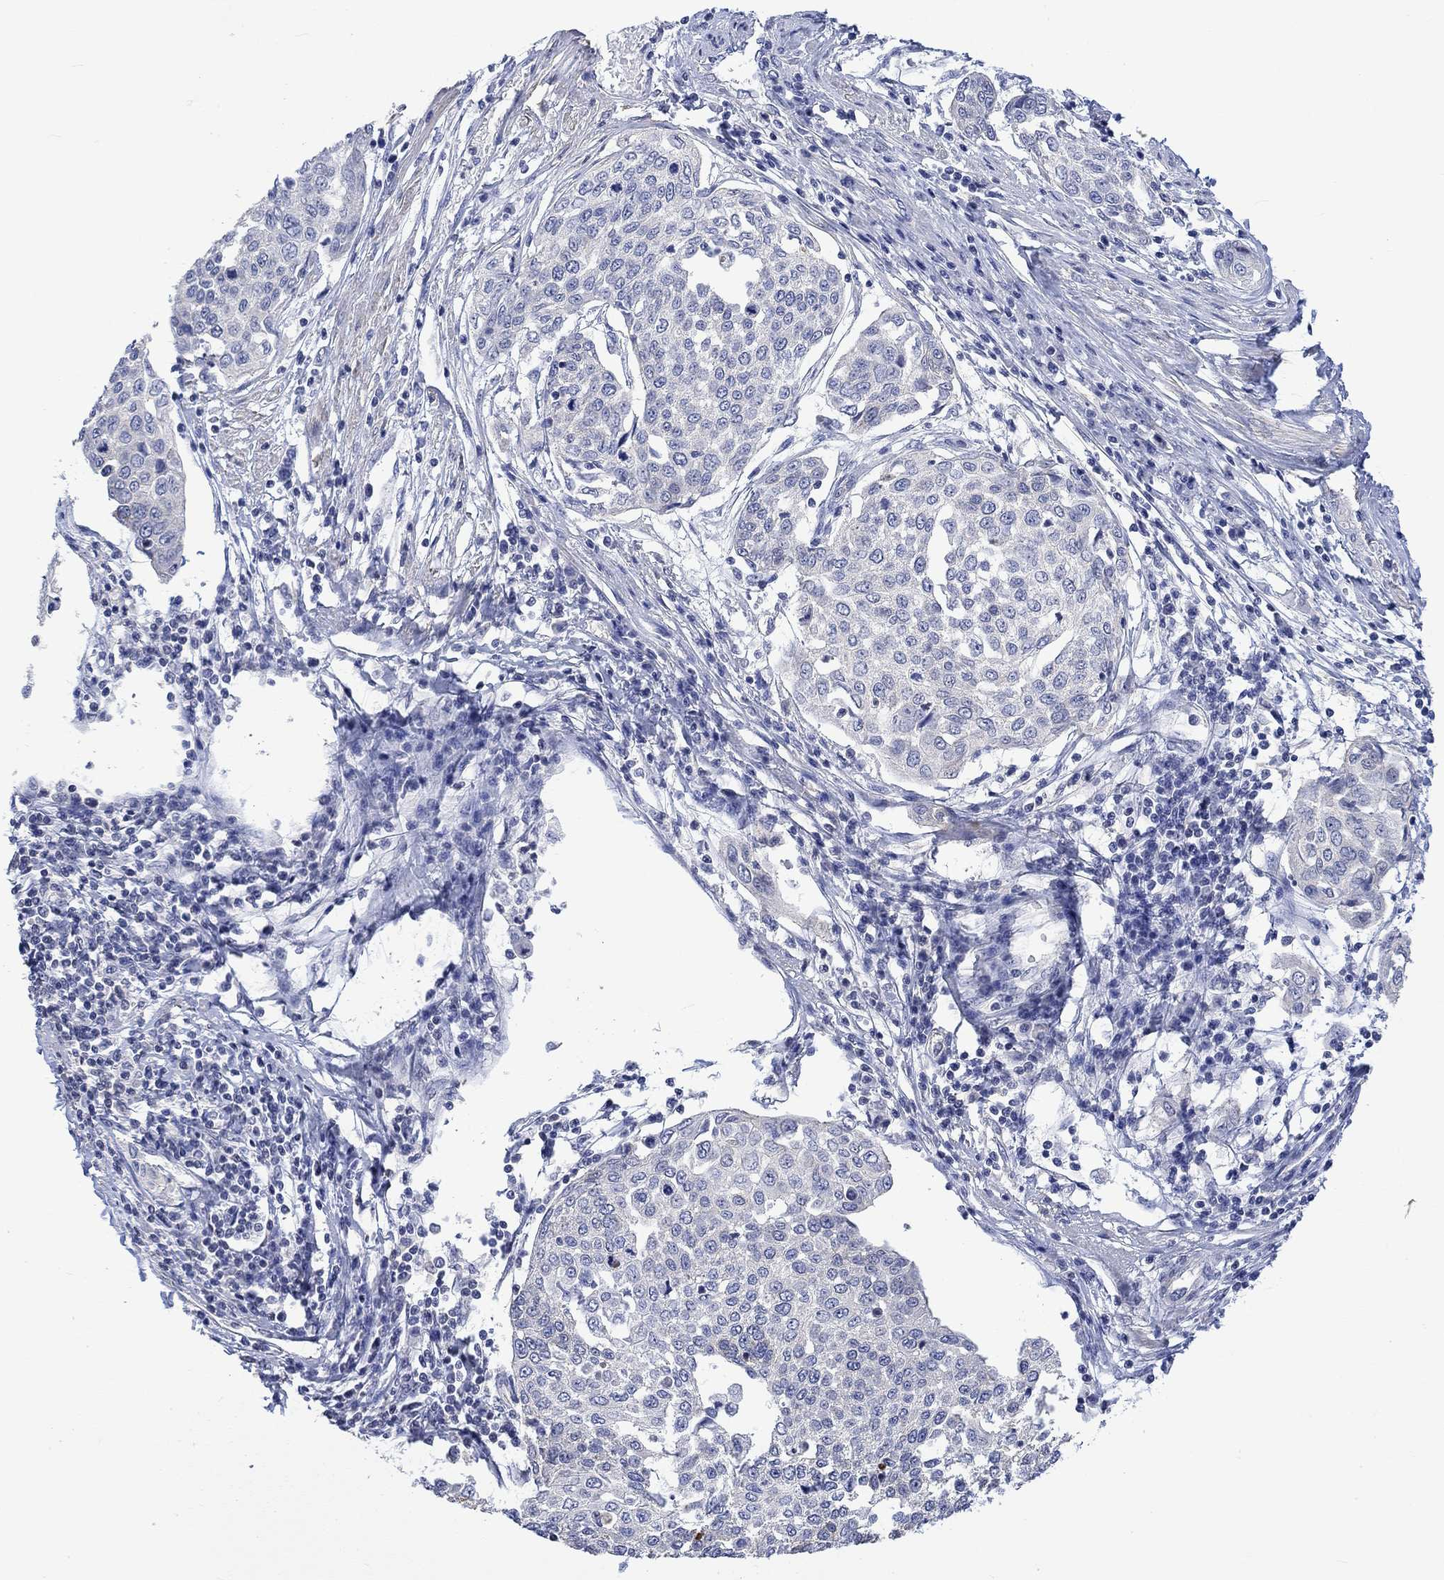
{"staining": {"intensity": "negative", "quantity": "none", "location": "none"}, "tissue": "cervical cancer", "cell_type": "Tumor cells", "image_type": "cancer", "snomed": [{"axis": "morphology", "description": "Squamous cell carcinoma, NOS"}, {"axis": "topography", "description": "Cervix"}], "caption": "Human squamous cell carcinoma (cervical) stained for a protein using IHC displays no staining in tumor cells.", "gene": "AGRP", "patient": {"sex": "female", "age": 34}}